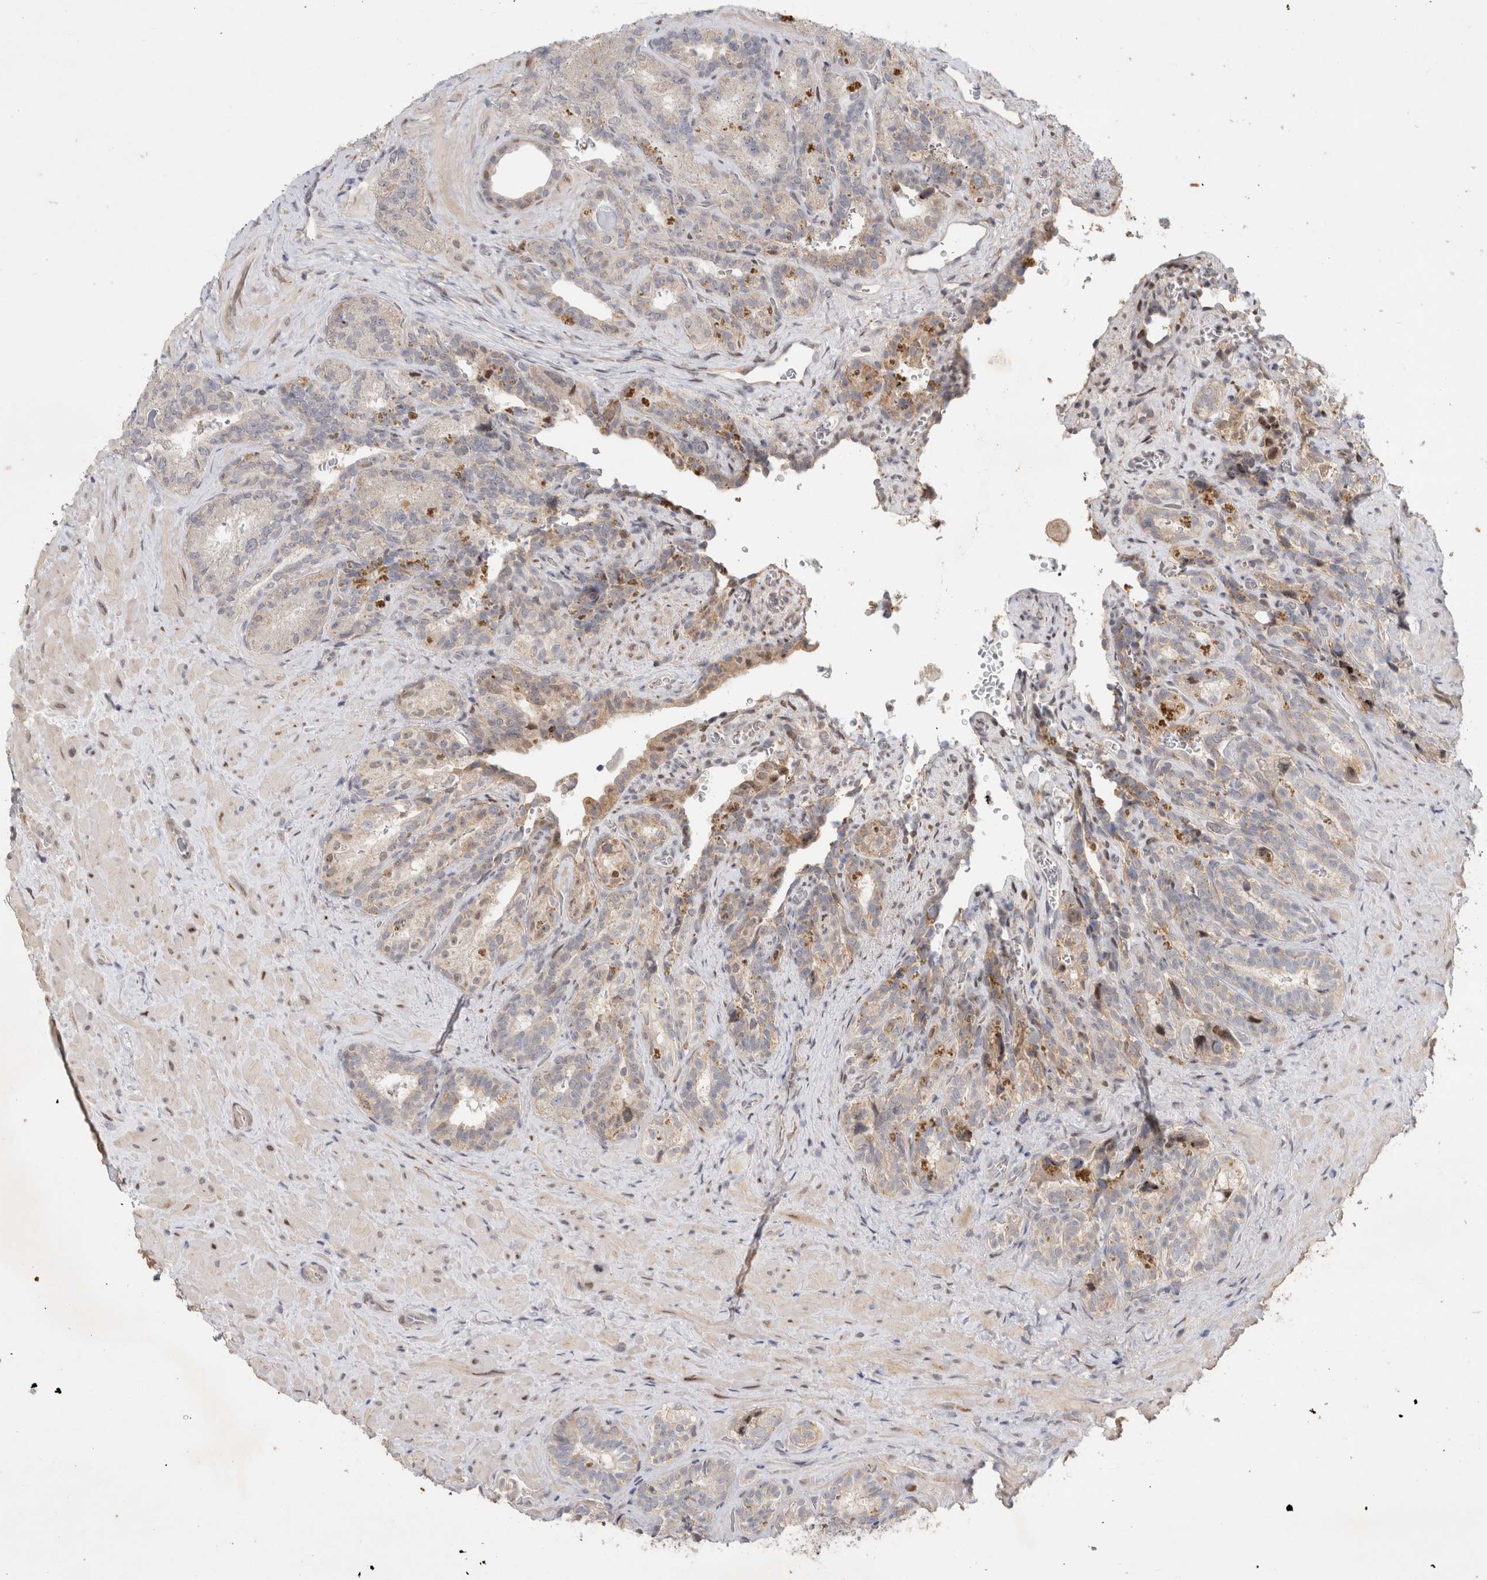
{"staining": {"intensity": "weak", "quantity": "<25%", "location": "cytoplasmic/membranous"}, "tissue": "seminal vesicle", "cell_type": "Glandular cells", "image_type": "normal", "snomed": [{"axis": "morphology", "description": "Normal tissue, NOS"}, {"axis": "topography", "description": "Prostate"}, {"axis": "topography", "description": "Seminal veicle"}], "caption": "Seminal vesicle was stained to show a protein in brown. There is no significant positivity in glandular cells. Brightfield microscopy of IHC stained with DAB (3,3'-diaminobenzidine) (brown) and hematoxylin (blue), captured at high magnification.", "gene": "C8orf58", "patient": {"sex": "male", "age": 67}}